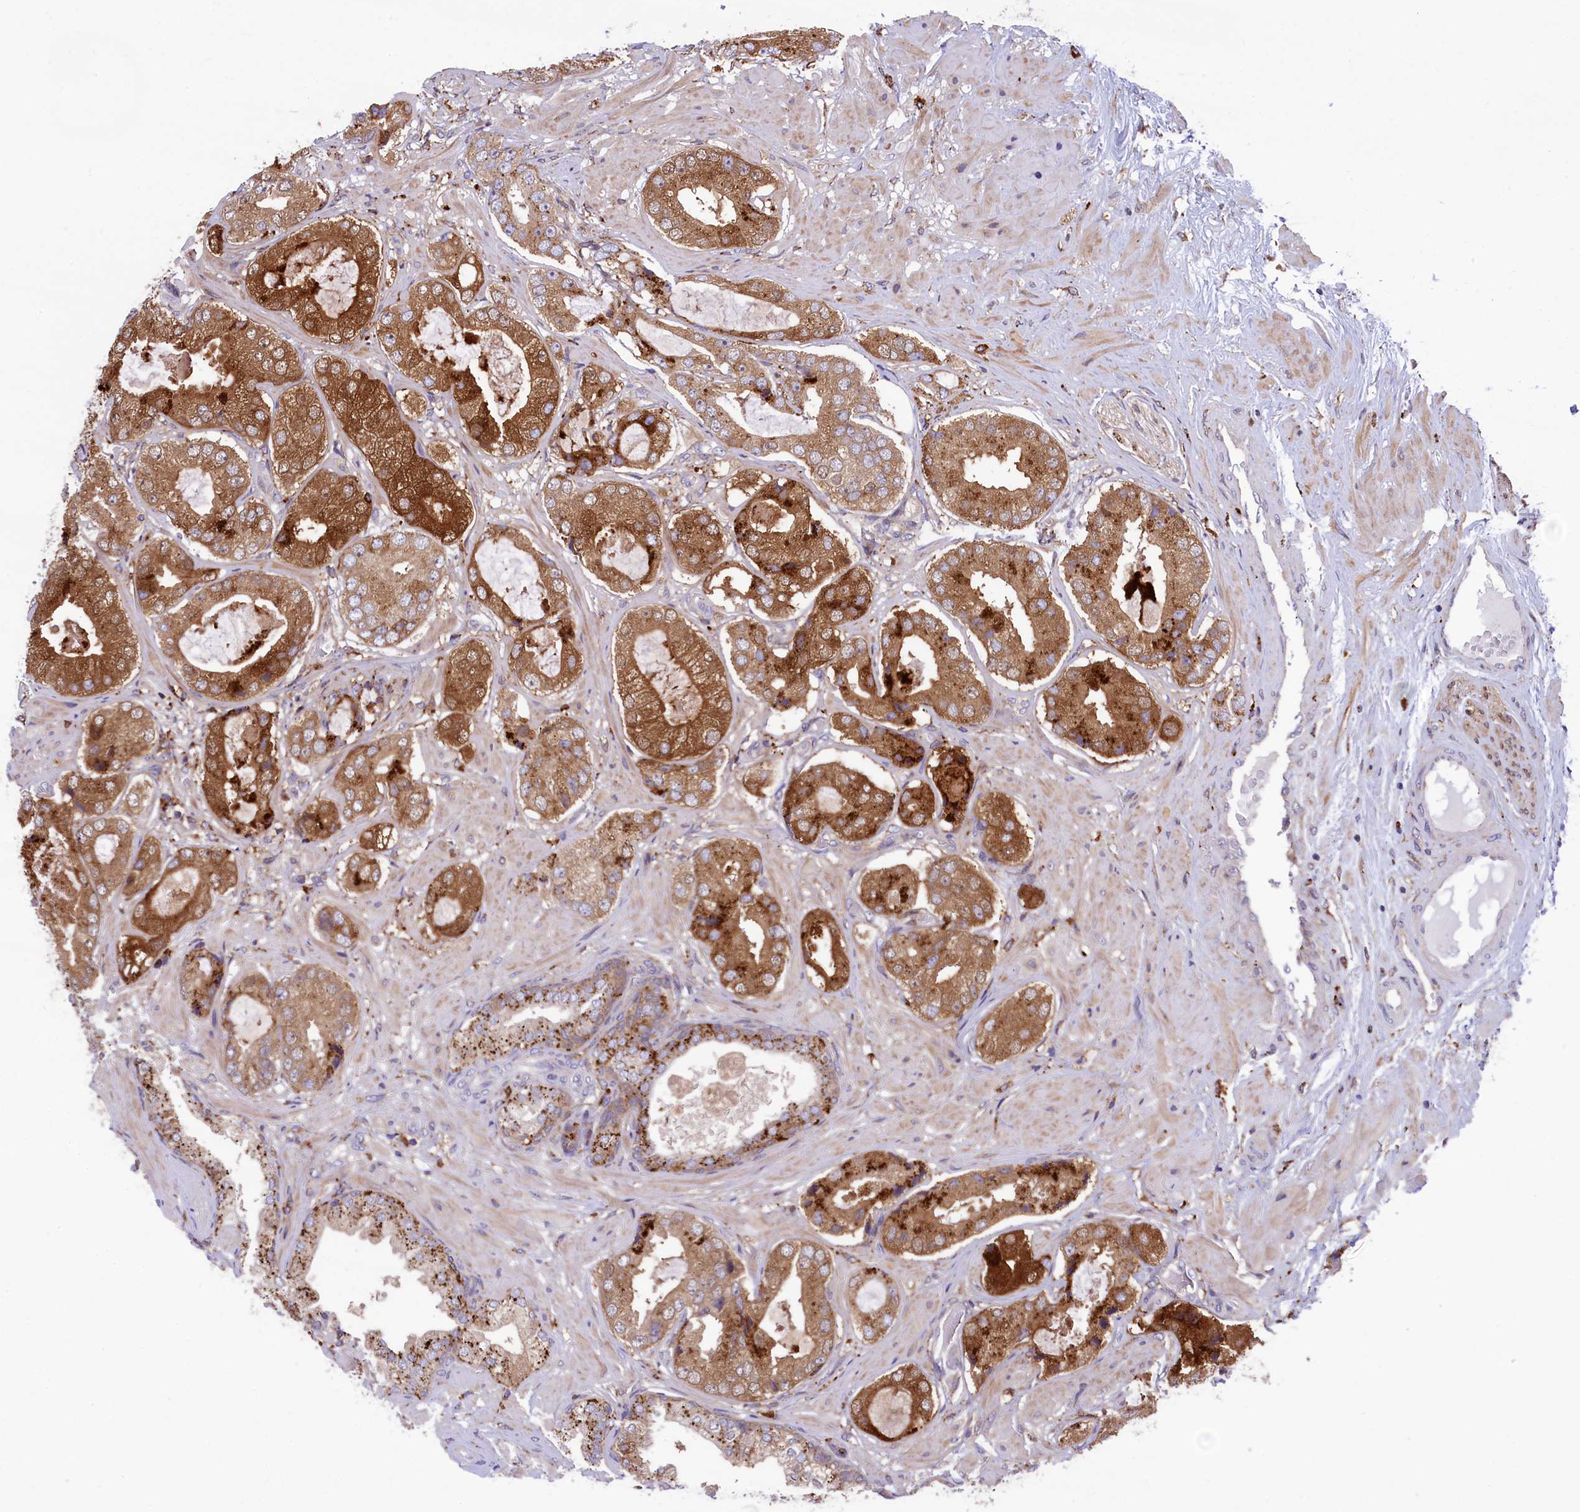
{"staining": {"intensity": "moderate", "quantity": ">75%", "location": "cytoplasmic/membranous"}, "tissue": "prostate cancer", "cell_type": "Tumor cells", "image_type": "cancer", "snomed": [{"axis": "morphology", "description": "Adenocarcinoma, High grade"}, {"axis": "topography", "description": "Prostate"}], "caption": "High-power microscopy captured an IHC micrograph of prostate cancer, revealing moderate cytoplasmic/membranous staining in about >75% of tumor cells. (DAB IHC with brightfield microscopy, high magnification).", "gene": "MAN2B1", "patient": {"sex": "male", "age": 59}}